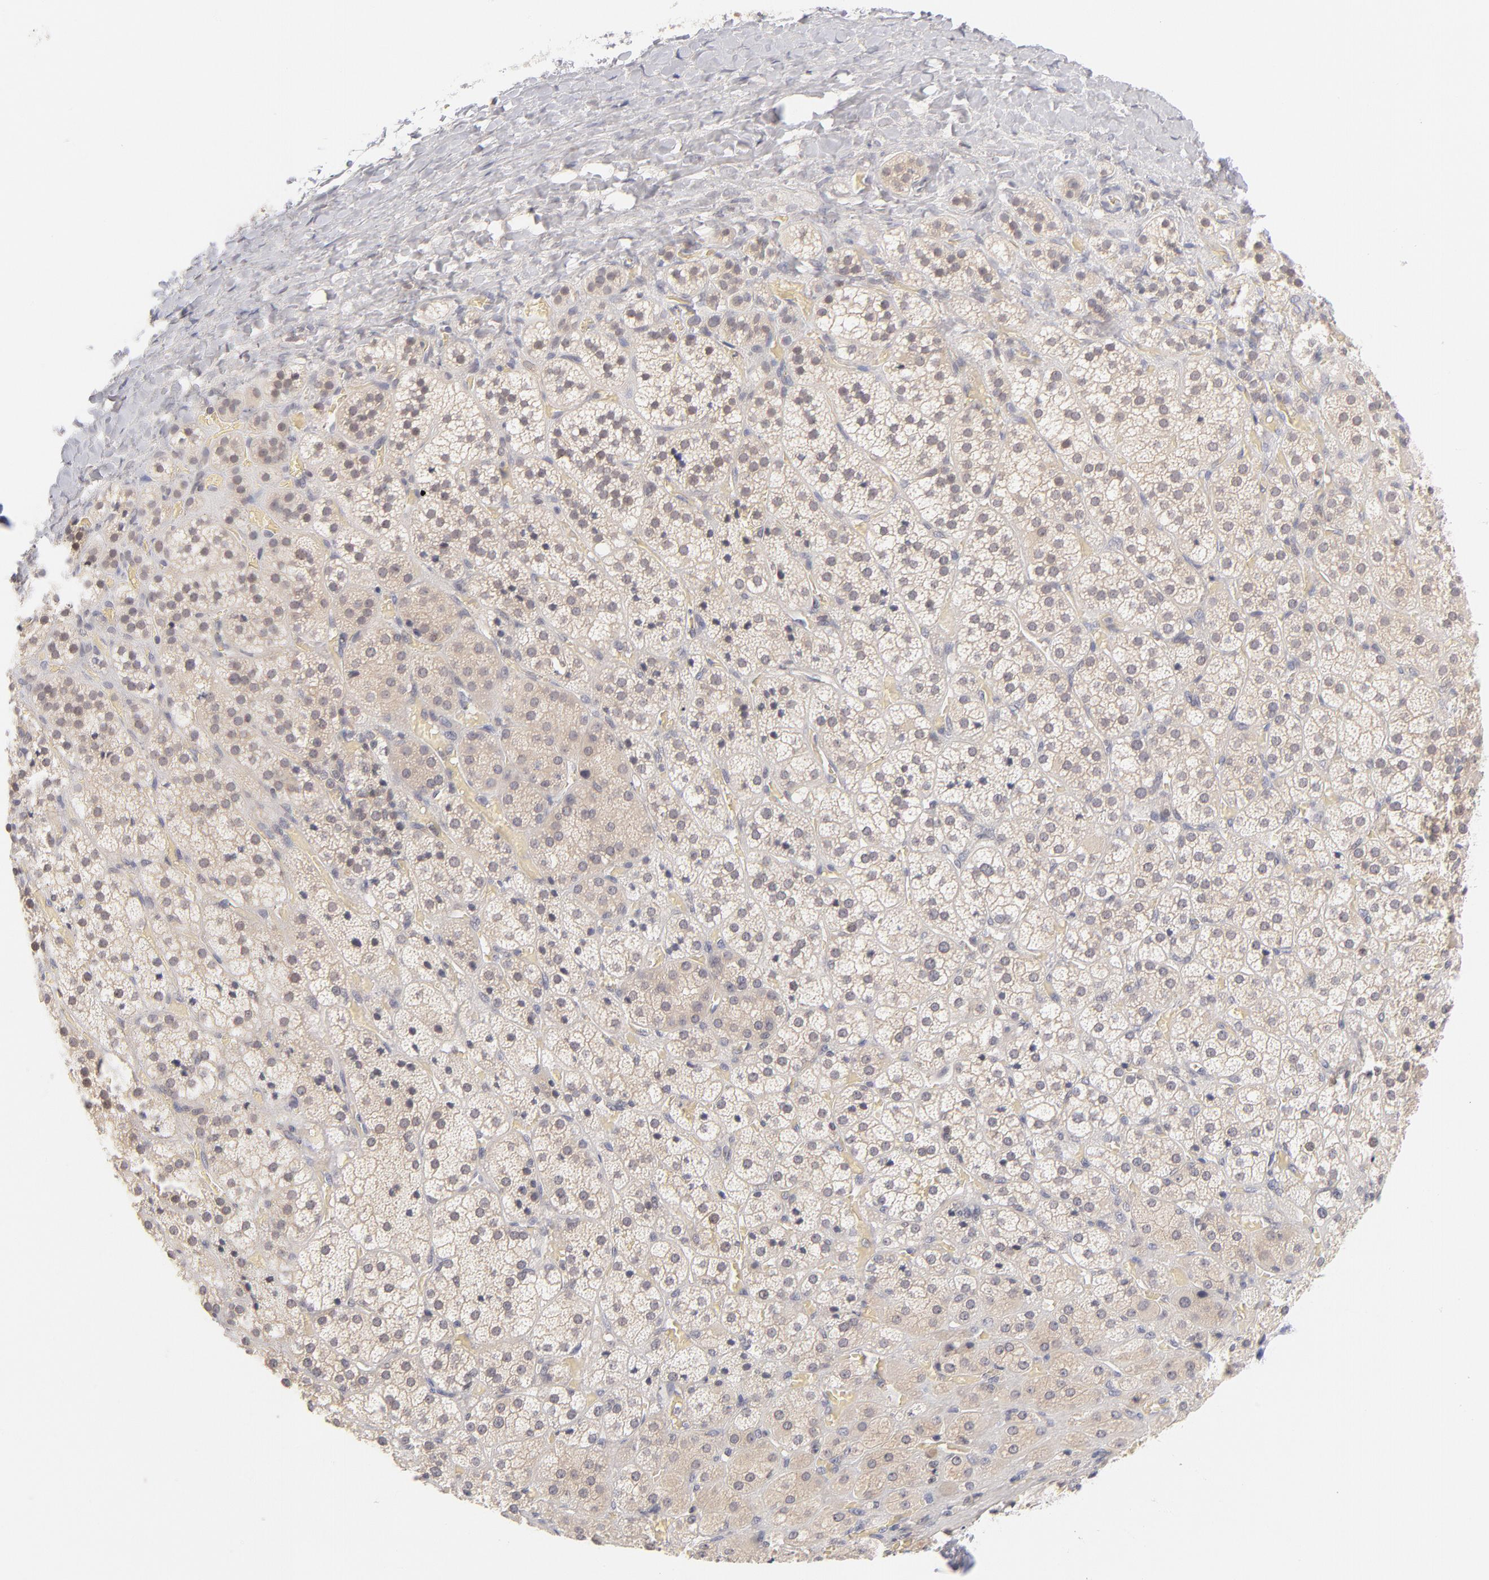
{"staining": {"intensity": "weak", "quantity": "<25%", "location": "cytoplasmic/membranous"}, "tissue": "adrenal gland", "cell_type": "Glandular cells", "image_type": "normal", "snomed": [{"axis": "morphology", "description": "Normal tissue, NOS"}, {"axis": "topography", "description": "Adrenal gland"}], "caption": "A histopathology image of adrenal gland stained for a protein displays no brown staining in glandular cells.", "gene": "CASP6", "patient": {"sex": "female", "age": 71}}